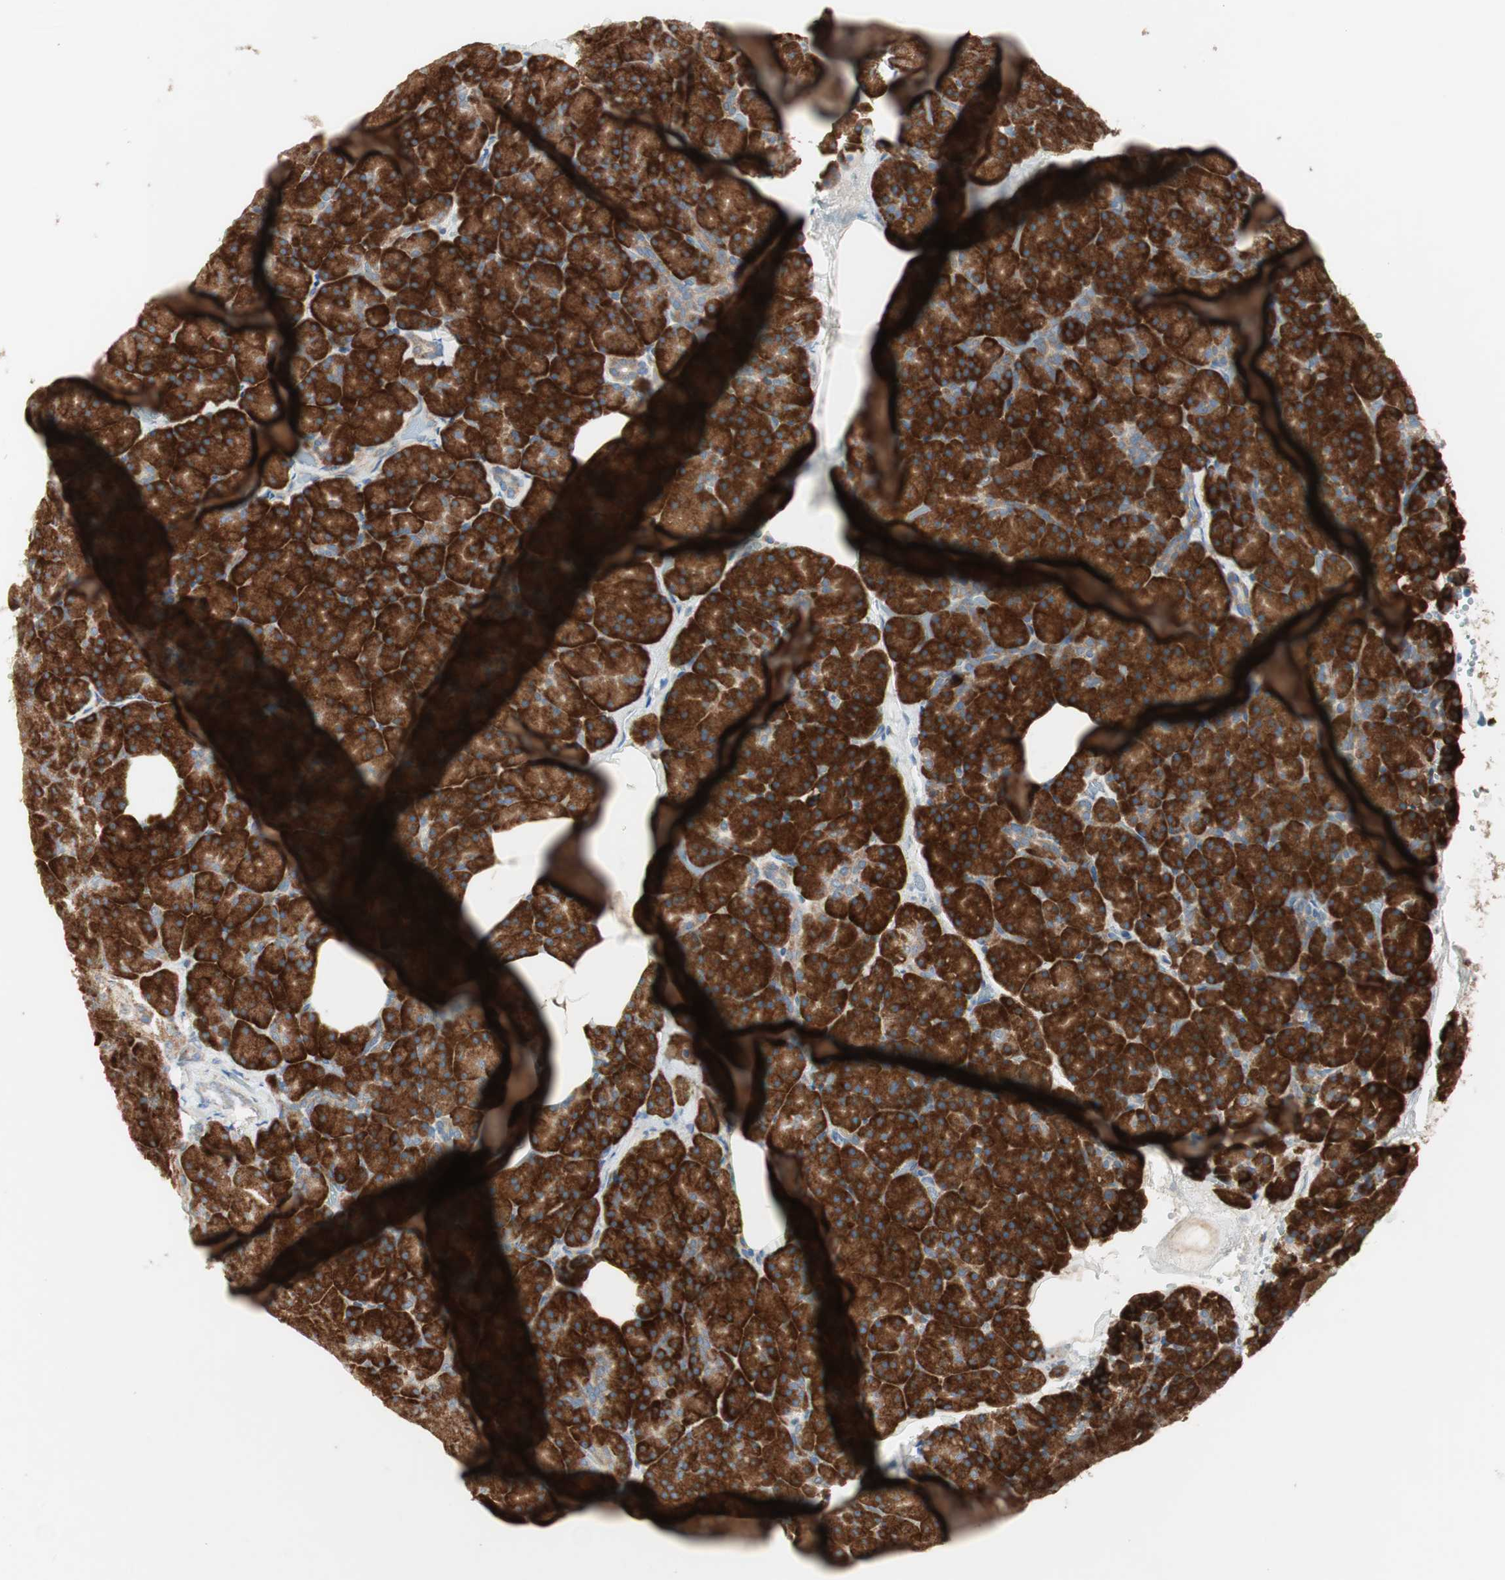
{"staining": {"intensity": "strong", "quantity": ">75%", "location": "cytoplasmic/membranous"}, "tissue": "pancreas", "cell_type": "Exocrine glandular cells", "image_type": "normal", "snomed": [{"axis": "morphology", "description": "Normal tissue, NOS"}, {"axis": "topography", "description": "Pancreas"}], "caption": "Protein expression analysis of normal human pancreas reveals strong cytoplasmic/membranous staining in approximately >75% of exocrine glandular cells.", "gene": "RPL23", "patient": {"sex": "female", "age": 35}}